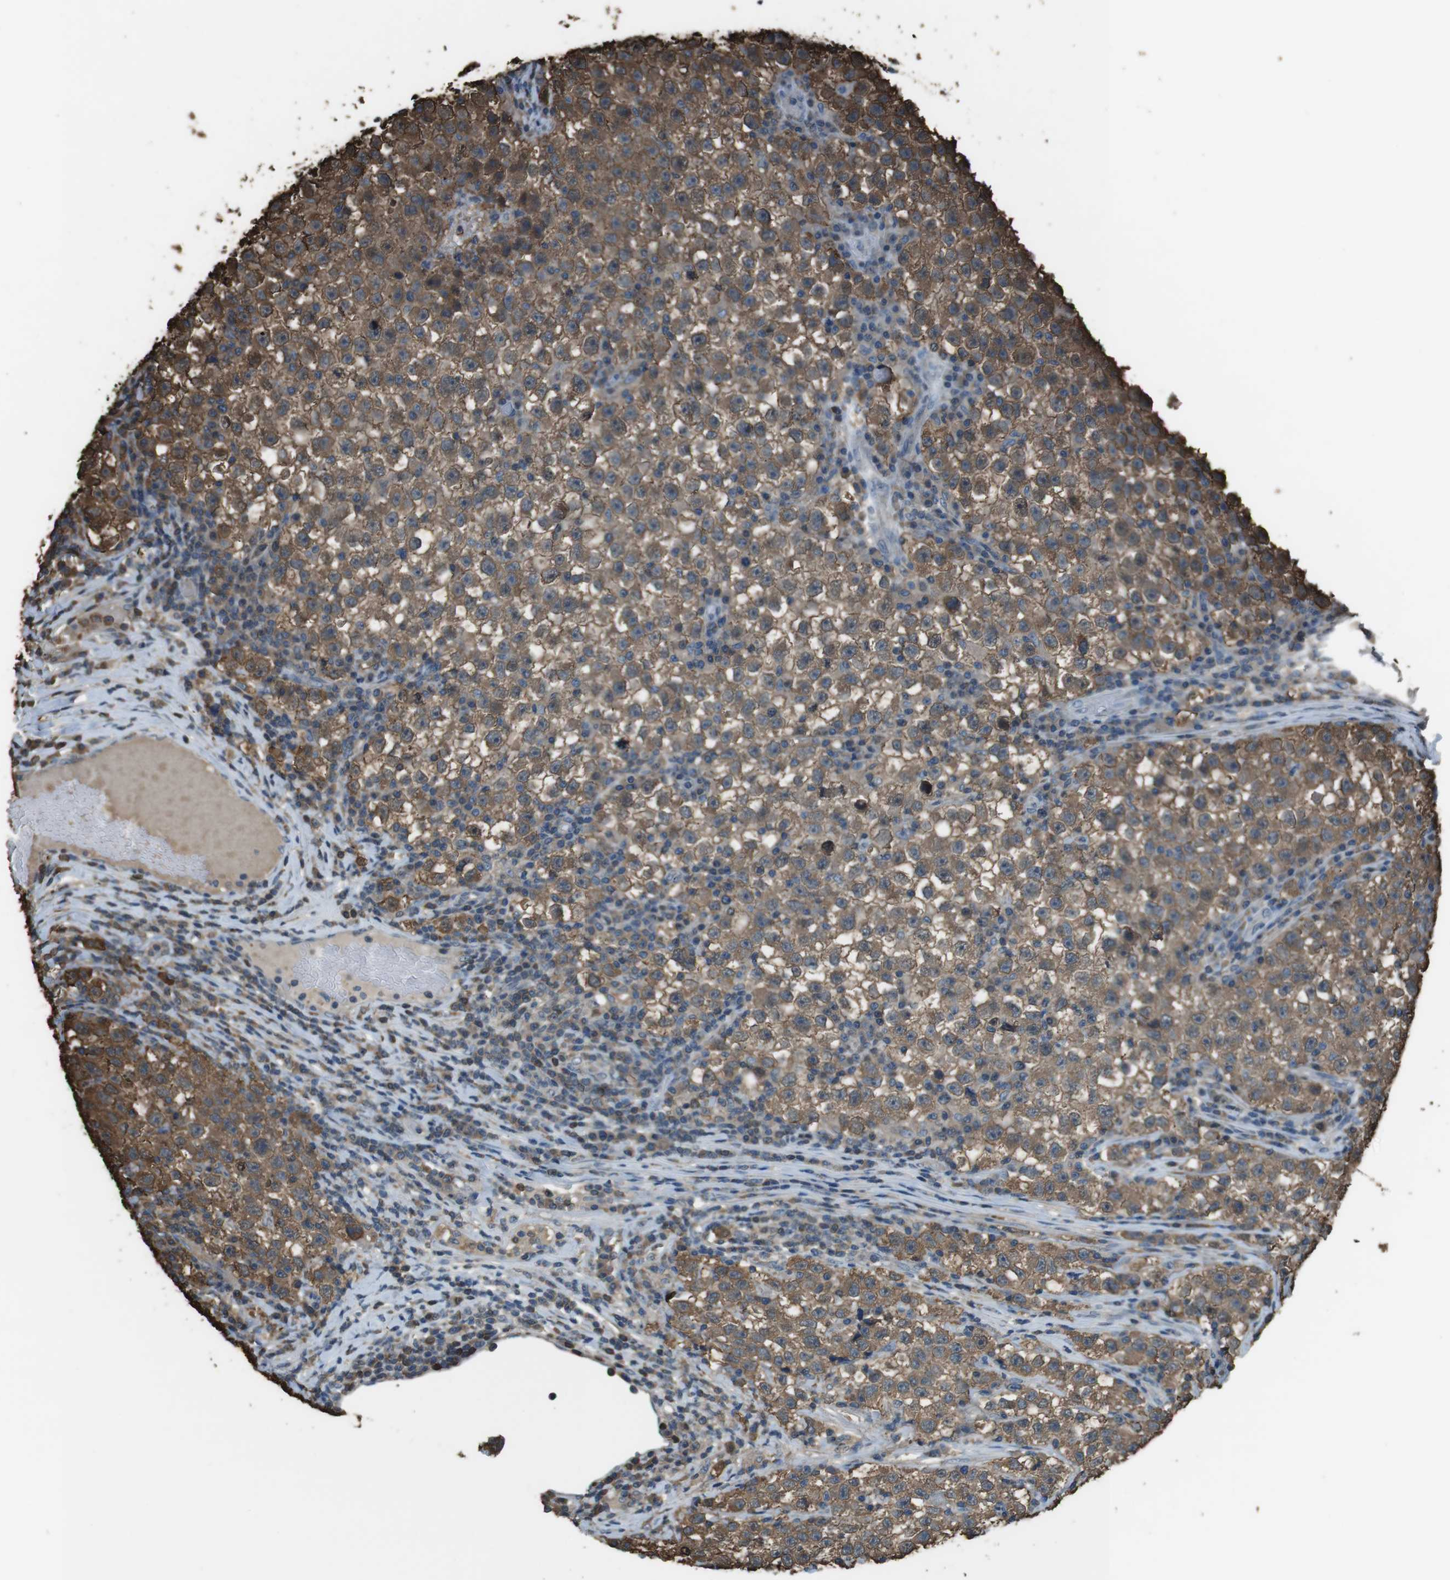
{"staining": {"intensity": "moderate", "quantity": ">75%", "location": "cytoplasmic/membranous"}, "tissue": "testis cancer", "cell_type": "Tumor cells", "image_type": "cancer", "snomed": [{"axis": "morphology", "description": "Seminoma, NOS"}, {"axis": "topography", "description": "Testis"}], "caption": "Immunohistochemical staining of testis seminoma shows medium levels of moderate cytoplasmic/membranous positivity in about >75% of tumor cells.", "gene": "TWSG1", "patient": {"sex": "male", "age": 22}}